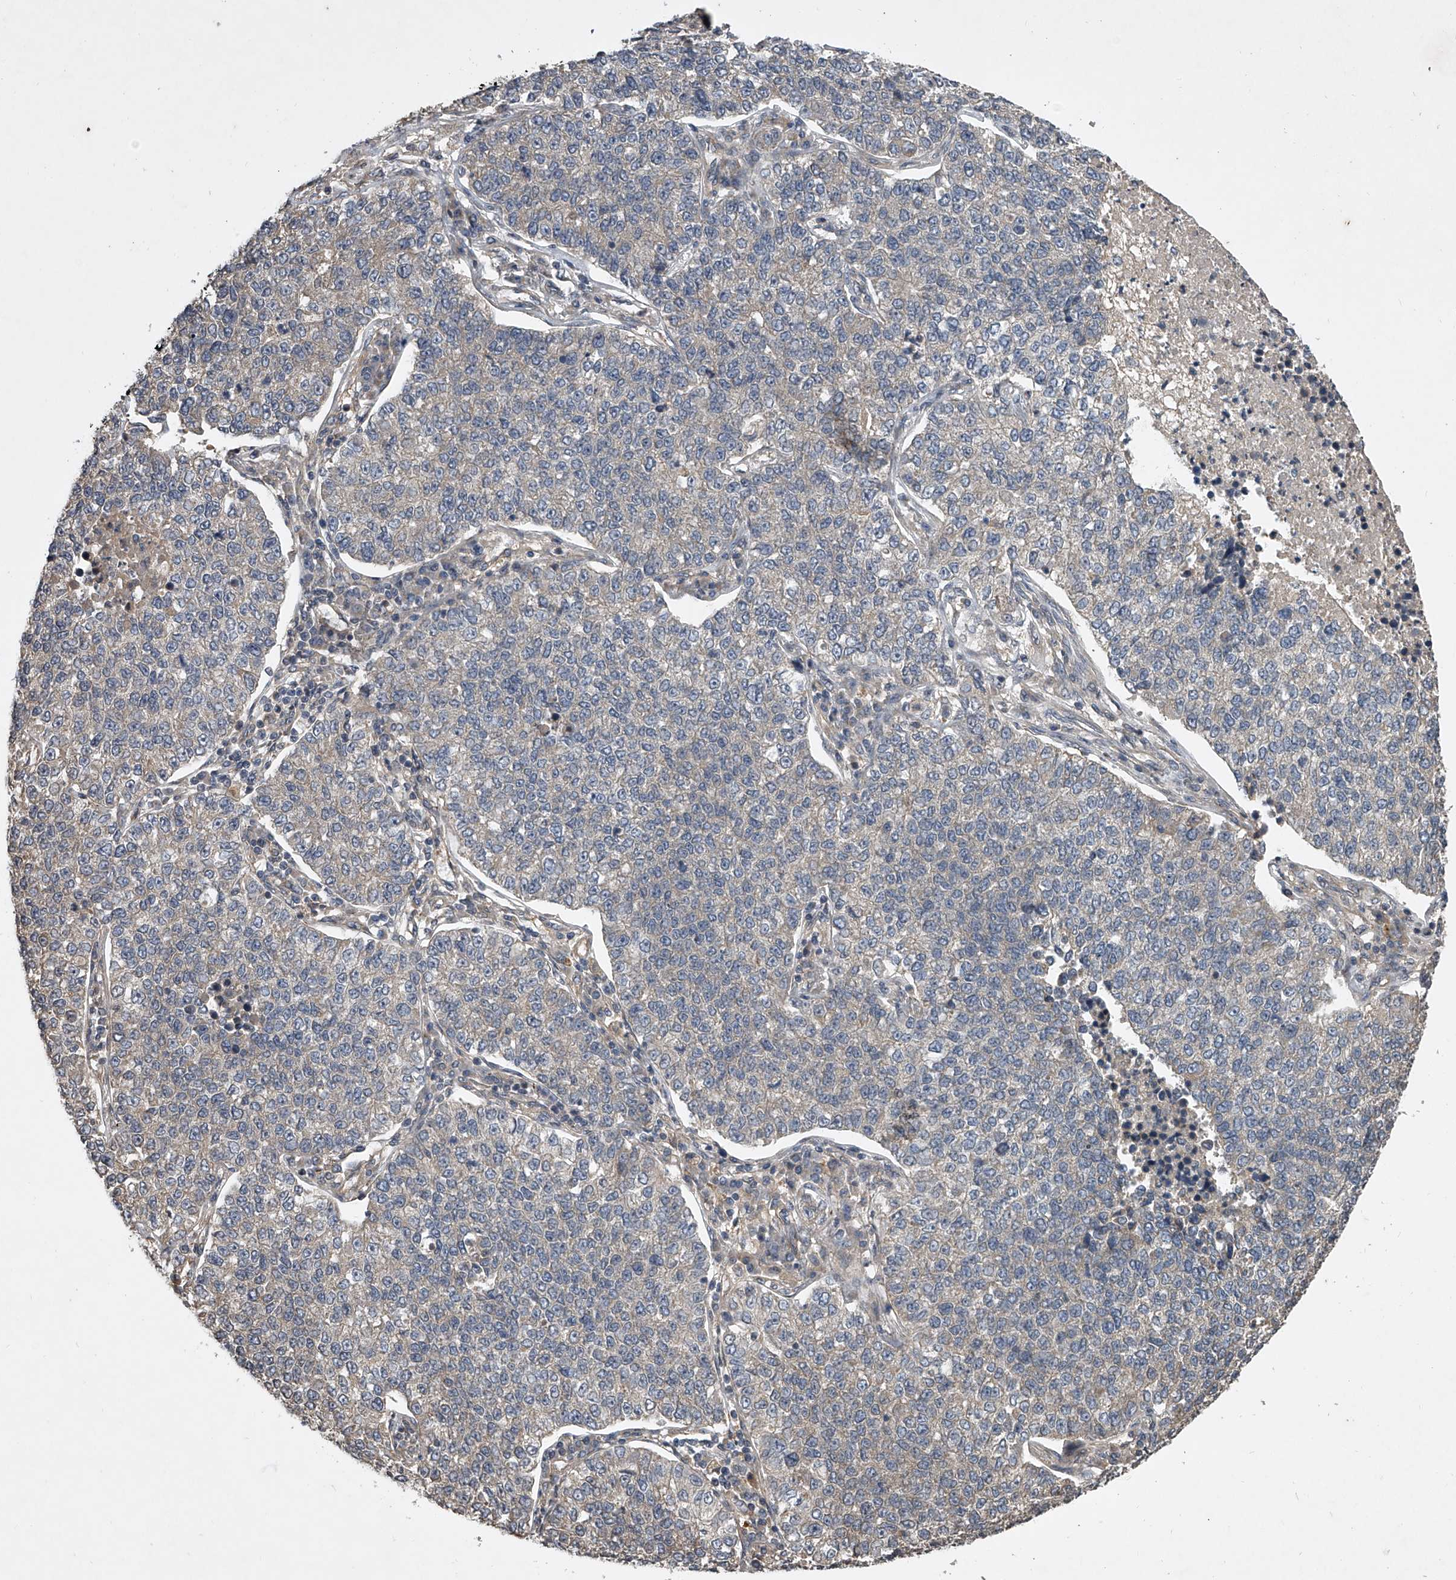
{"staining": {"intensity": "negative", "quantity": "none", "location": "none"}, "tissue": "lung cancer", "cell_type": "Tumor cells", "image_type": "cancer", "snomed": [{"axis": "morphology", "description": "Adenocarcinoma, NOS"}, {"axis": "topography", "description": "Lung"}], "caption": "Adenocarcinoma (lung) stained for a protein using immunohistochemistry (IHC) shows no expression tumor cells.", "gene": "NFS1", "patient": {"sex": "male", "age": 49}}